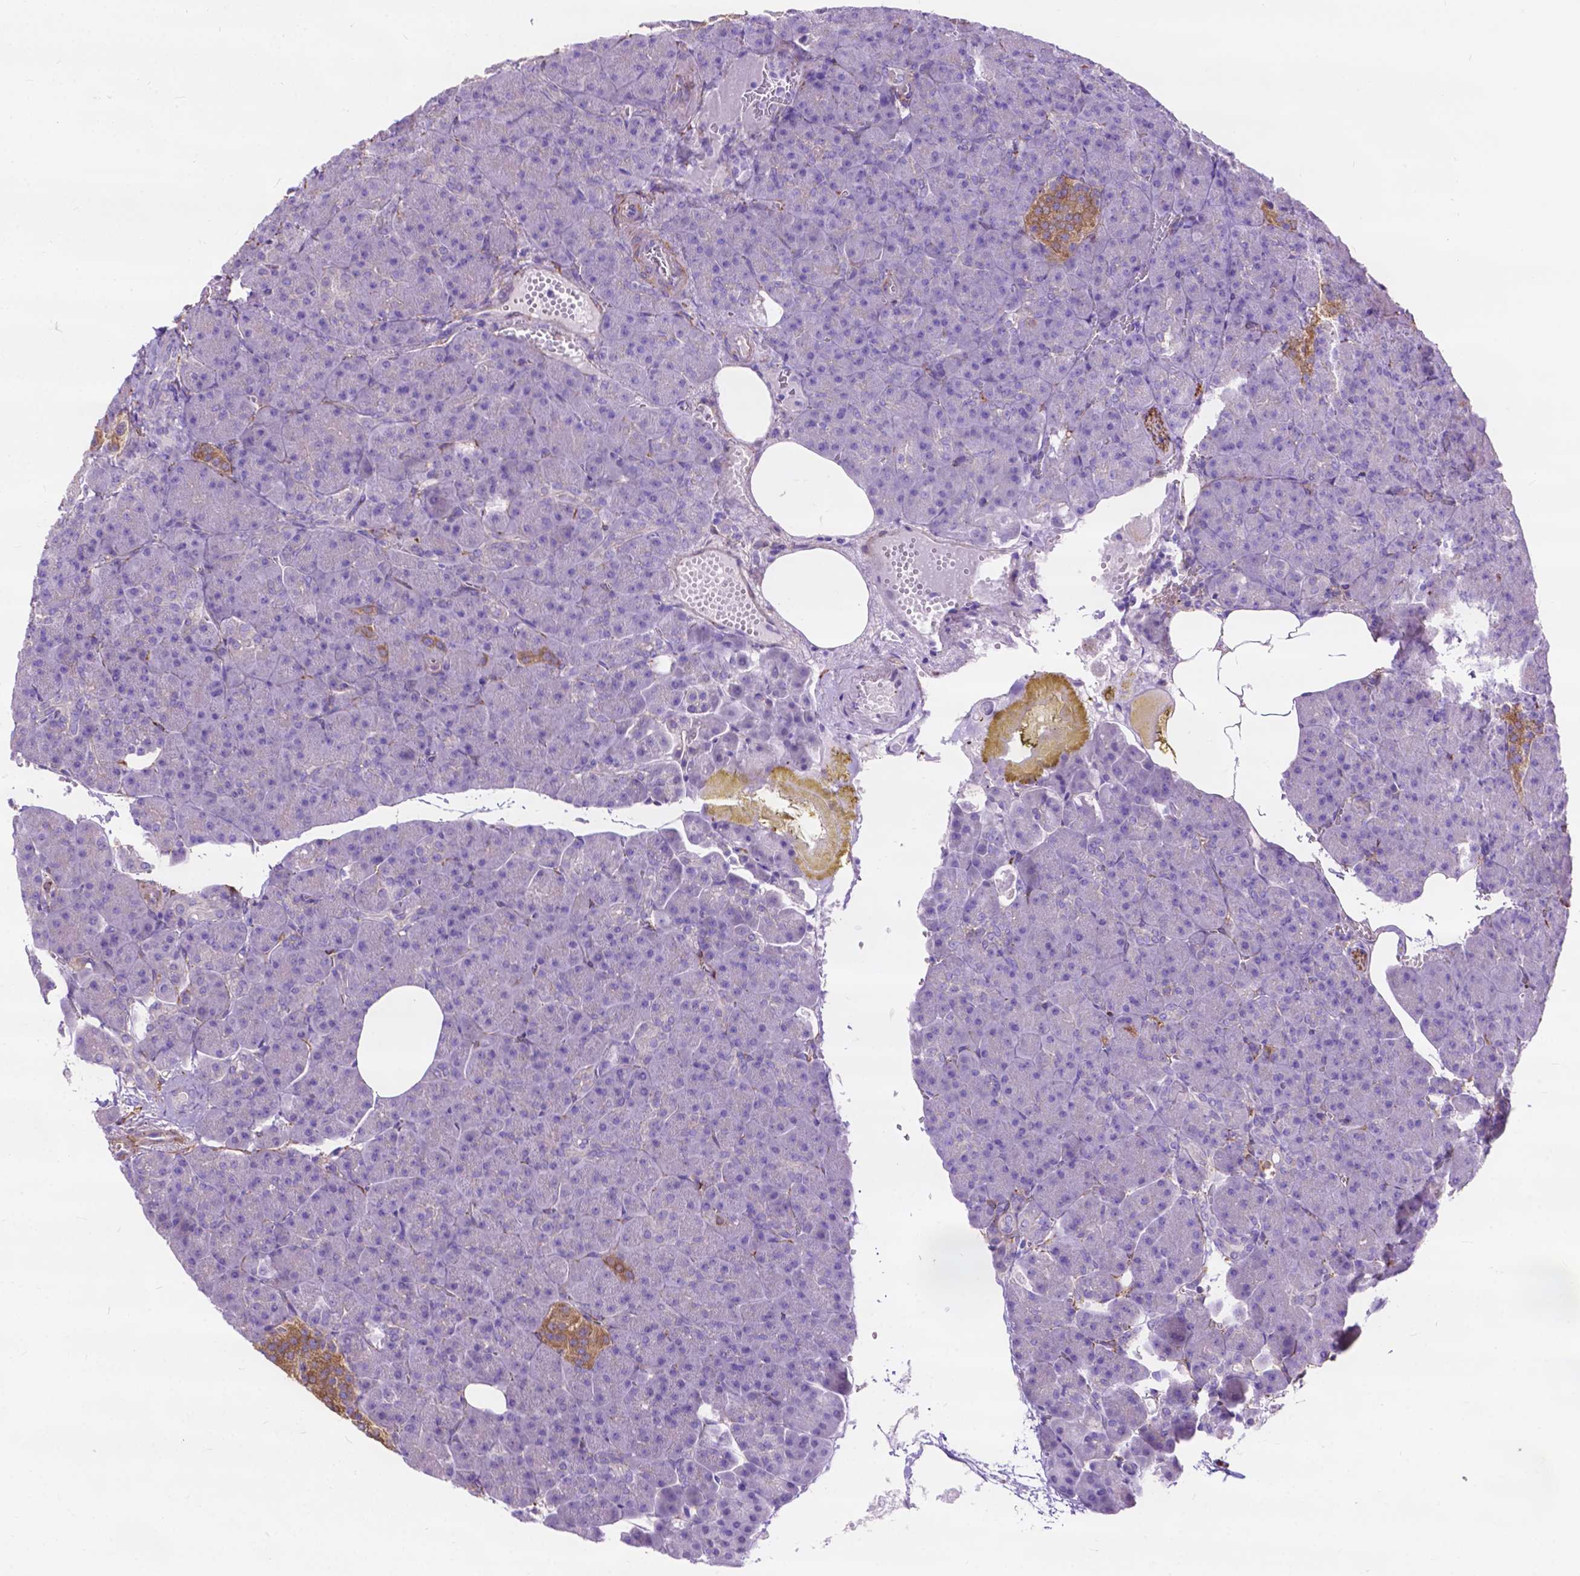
{"staining": {"intensity": "negative", "quantity": "none", "location": "none"}, "tissue": "pancreas", "cell_type": "Exocrine glandular cells", "image_type": "normal", "snomed": [{"axis": "morphology", "description": "Normal tissue, NOS"}, {"axis": "topography", "description": "Pancreas"}], "caption": "Pancreas stained for a protein using IHC exhibits no staining exocrine glandular cells.", "gene": "PCDHA12", "patient": {"sex": "female", "age": 74}}